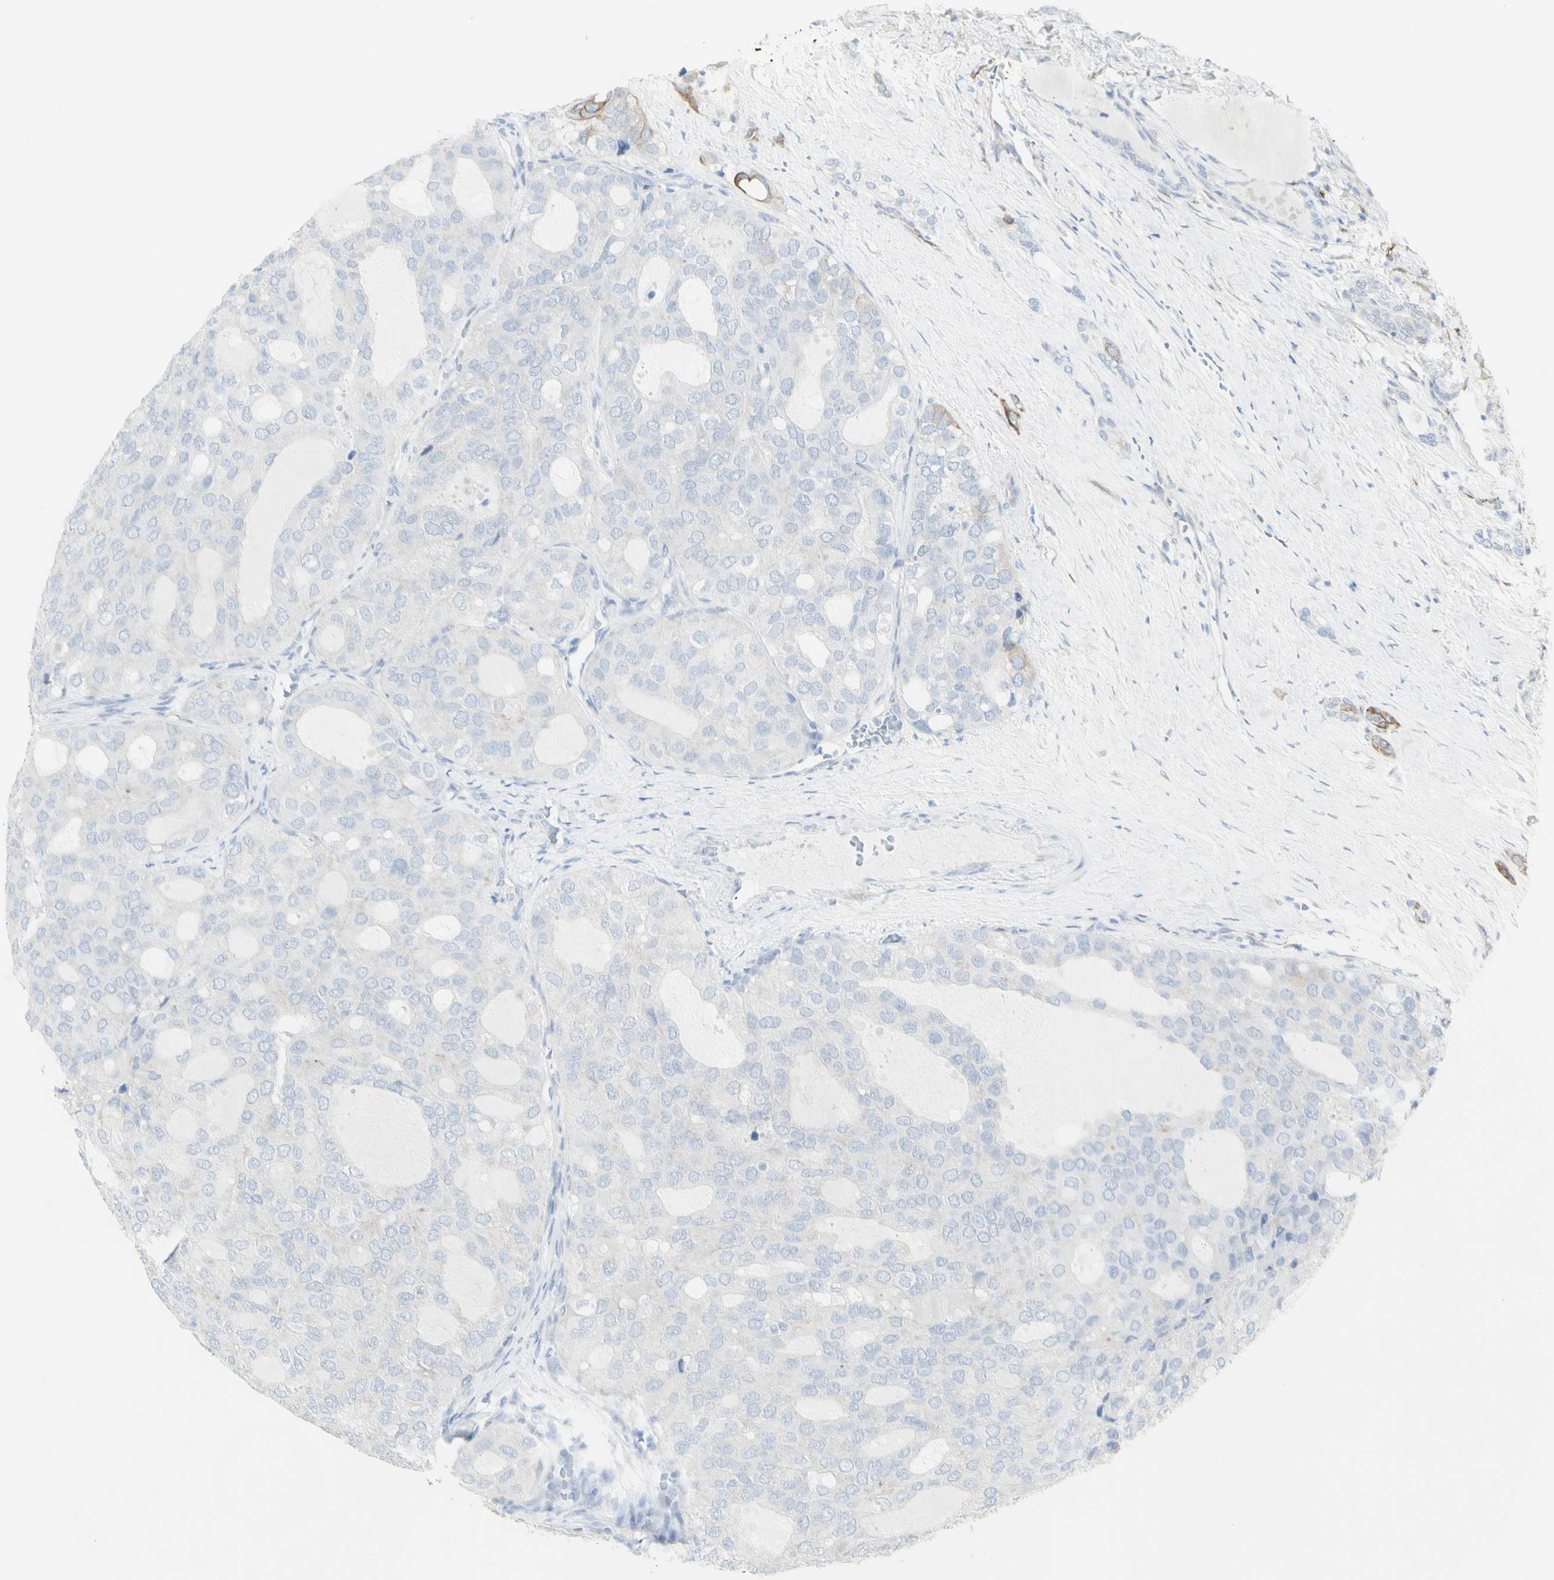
{"staining": {"intensity": "negative", "quantity": "none", "location": "none"}, "tissue": "thyroid cancer", "cell_type": "Tumor cells", "image_type": "cancer", "snomed": [{"axis": "morphology", "description": "Follicular adenoma carcinoma, NOS"}, {"axis": "topography", "description": "Thyroid gland"}], "caption": "An immunohistochemistry photomicrograph of follicular adenoma carcinoma (thyroid) is shown. There is no staining in tumor cells of follicular adenoma carcinoma (thyroid).", "gene": "ENSG00000198211", "patient": {"sex": "male", "age": 75}}